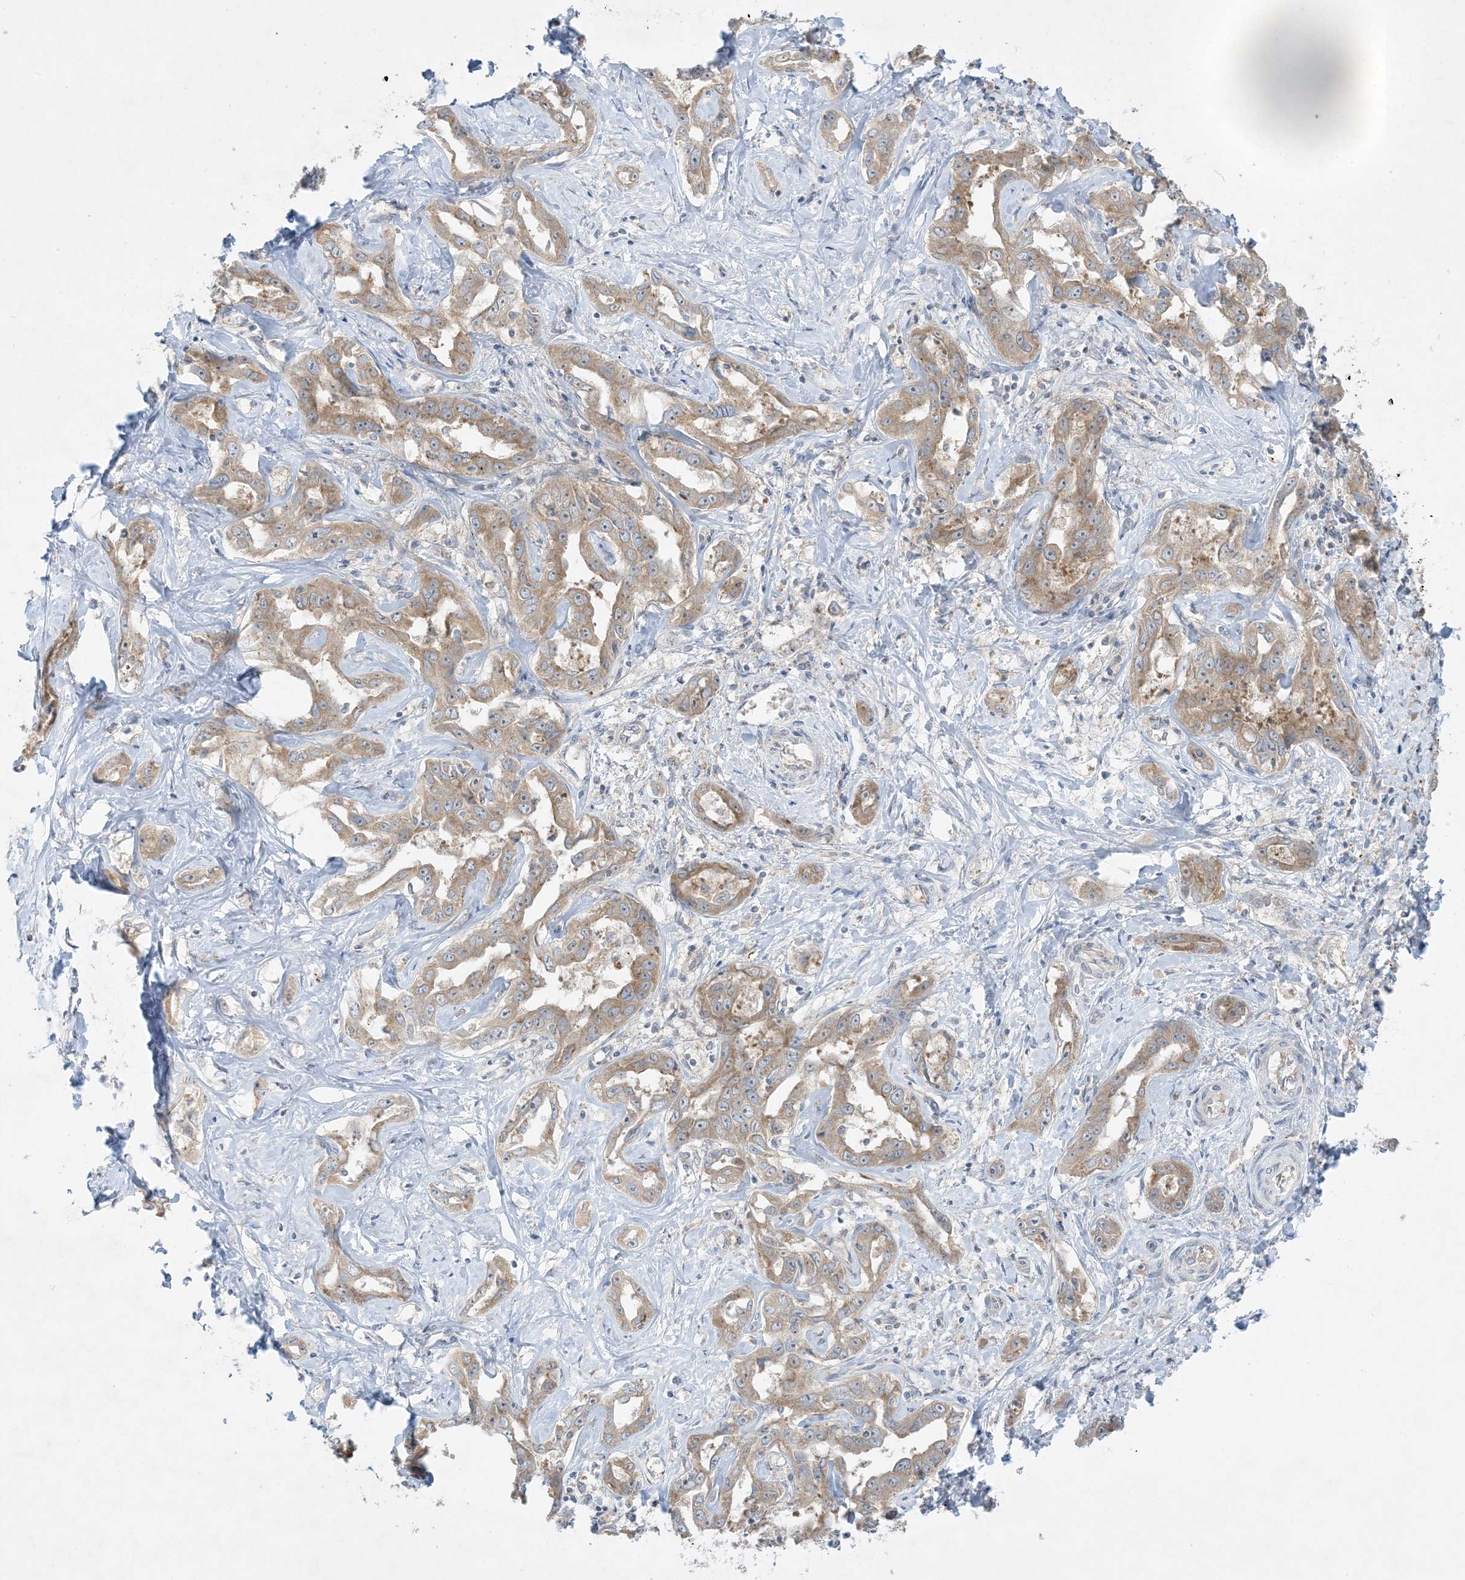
{"staining": {"intensity": "moderate", "quantity": ">75%", "location": "cytoplasmic/membranous"}, "tissue": "liver cancer", "cell_type": "Tumor cells", "image_type": "cancer", "snomed": [{"axis": "morphology", "description": "Cholangiocarcinoma"}, {"axis": "topography", "description": "Liver"}], "caption": "This image reveals liver cancer stained with immunohistochemistry to label a protein in brown. The cytoplasmic/membranous of tumor cells show moderate positivity for the protein. Nuclei are counter-stained blue.", "gene": "RPP40", "patient": {"sex": "male", "age": 59}}